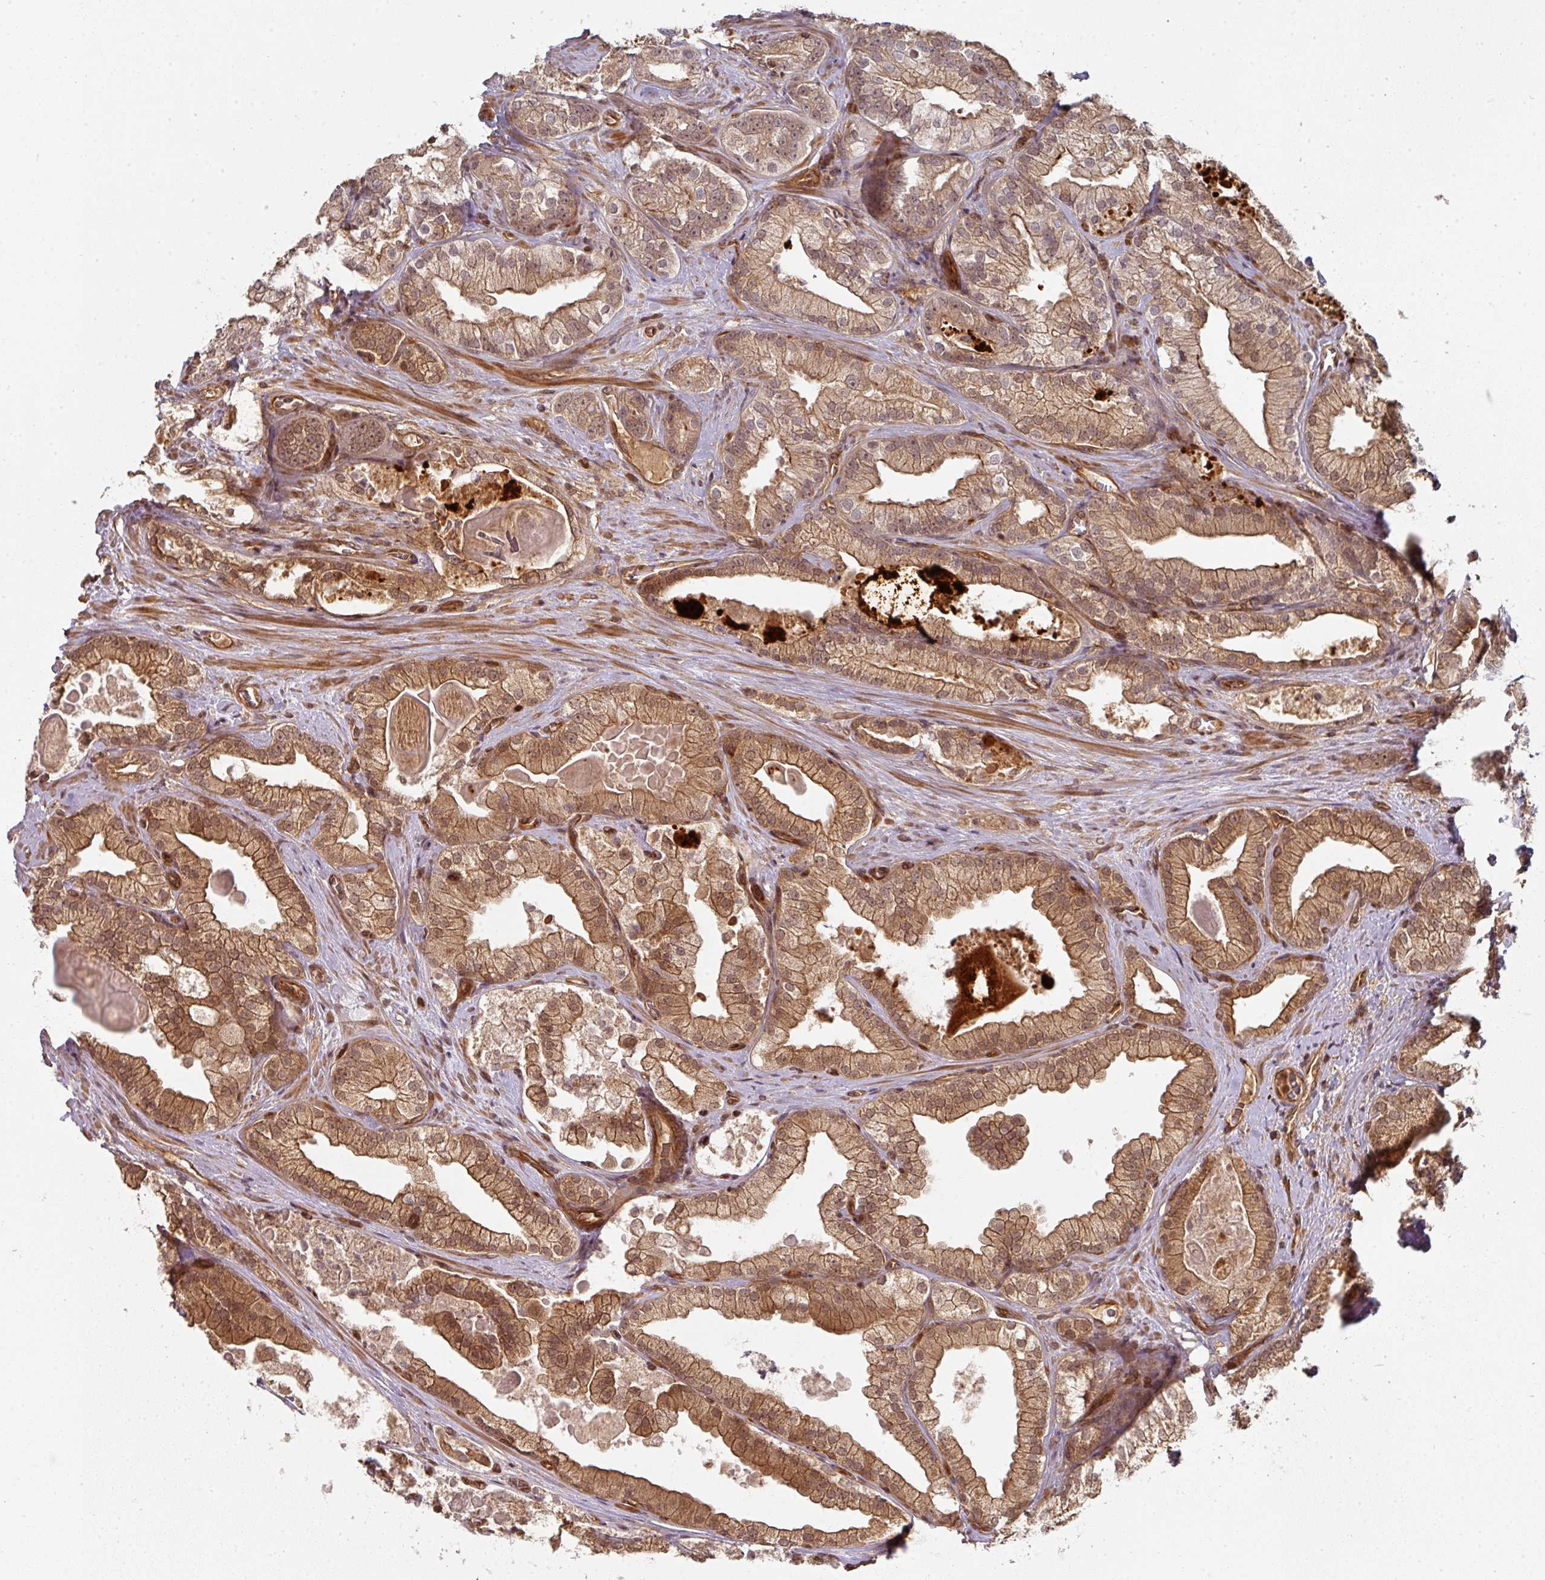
{"staining": {"intensity": "moderate", "quantity": ">75%", "location": "cytoplasmic/membranous,nuclear"}, "tissue": "prostate cancer", "cell_type": "Tumor cells", "image_type": "cancer", "snomed": [{"axis": "morphology", "description": "Adenocarcinoma, High grade"}, {"axis": "topography", "description": "Prostate"}], "caption": "Immunohistochemical staining of human prostate cancer displays moderate cytoplasmic/membranous and nuclear protein staining in approximately >75% of tumor cells.", "gene": "EIF4EBP2", "patient": {"sex": "male", "age": 68}}